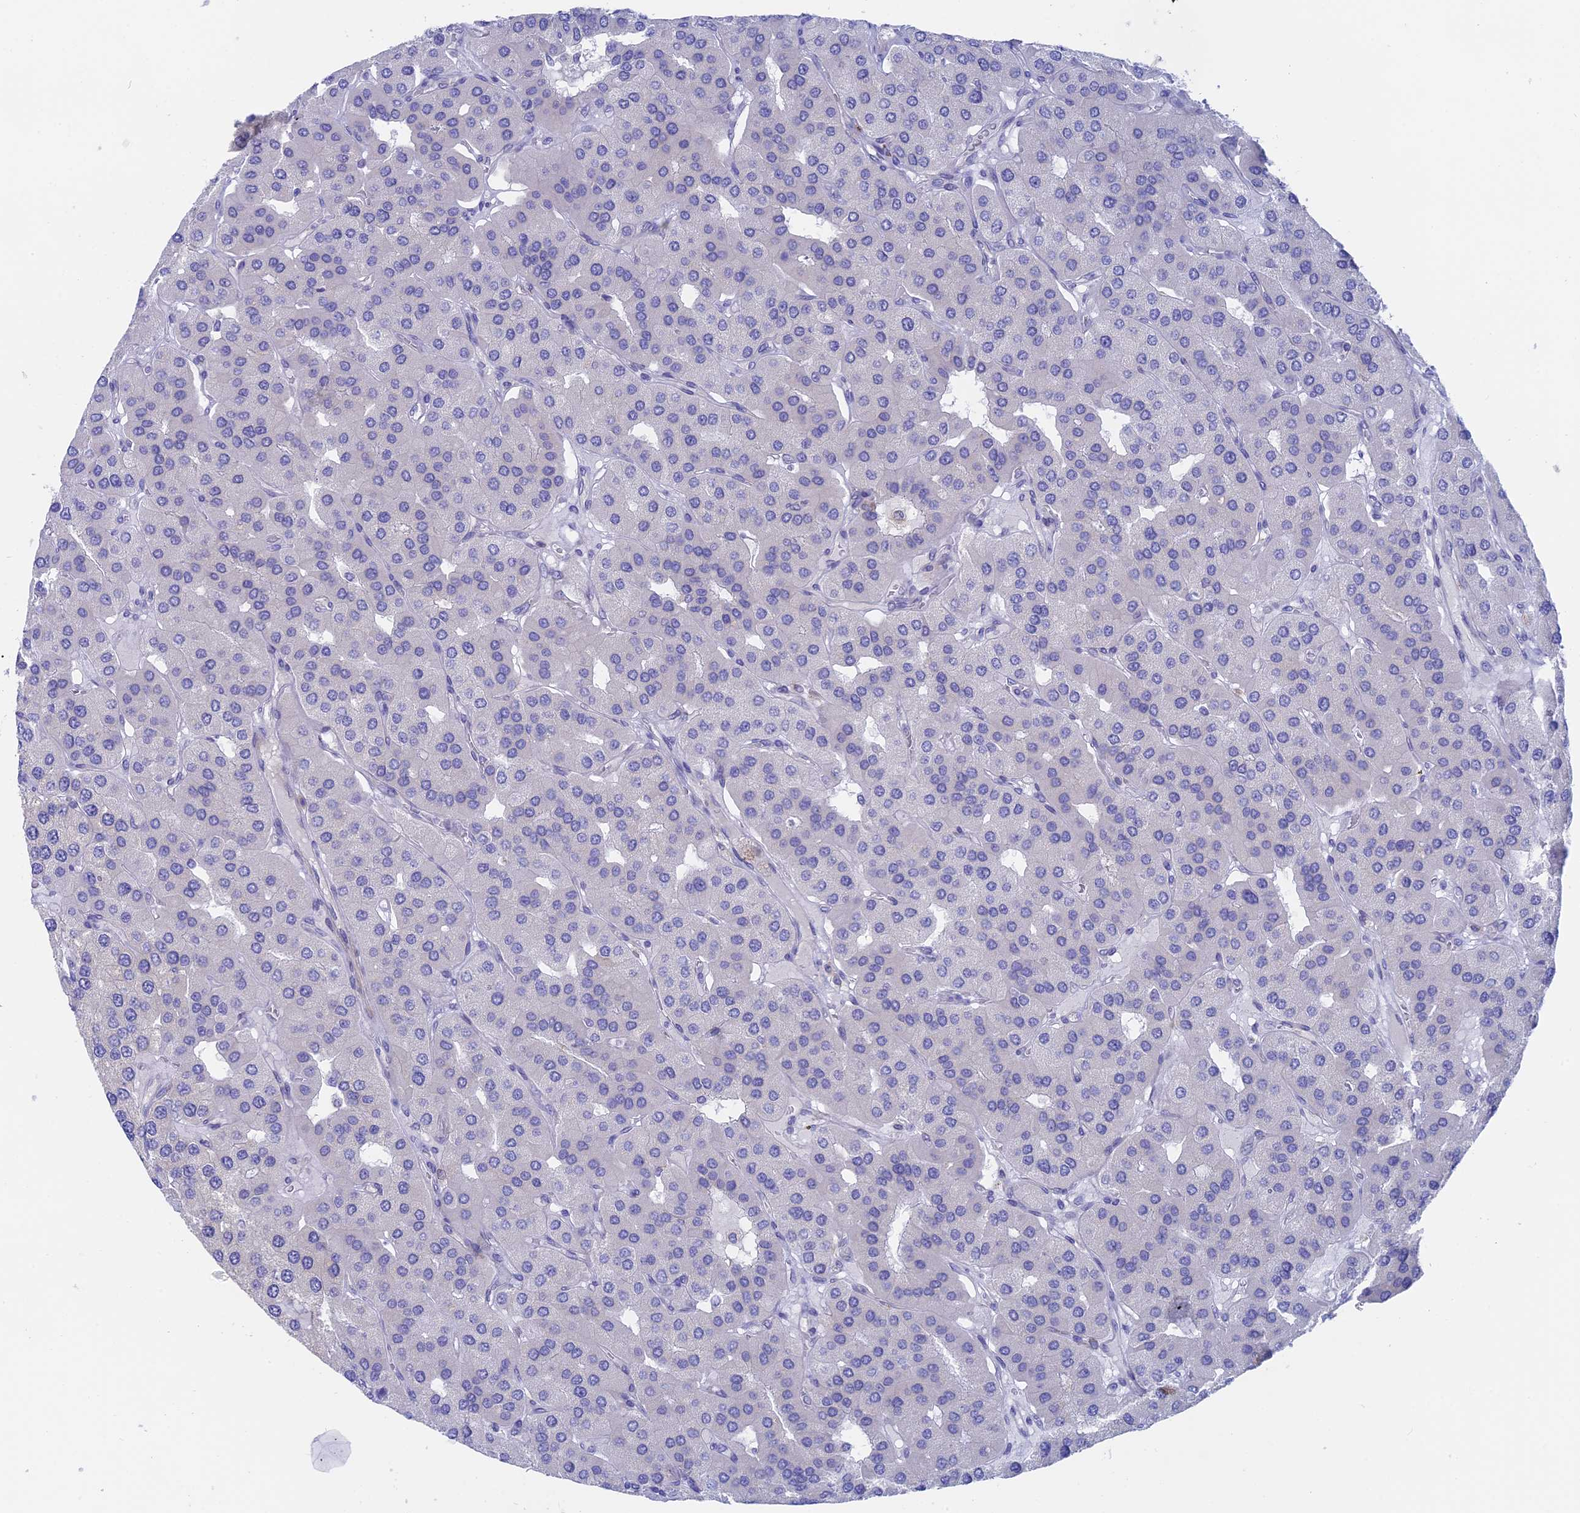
{"staining": {"intensity": "negative", "quantity": "none", "location": "none"}, "tissue": "parathyroid gland", "cell_type": "Glandular cells", "image_type": "normal", "snomed": [{"axis": "morphology", "description": "Normal tissue, NOS"}, {"axis": "morphology", "description": "Adenoma, NOS"}, {"axis": "topography", "description": "Parathyroid gland"}], "caption": "This is an immunohistochemistry (IHC) photomicrograph of benign human parathyroid gland. There is no positivity in glandular cells.", "gene": "GLB1L", "patient": {"sex": "female", "age": 86}}